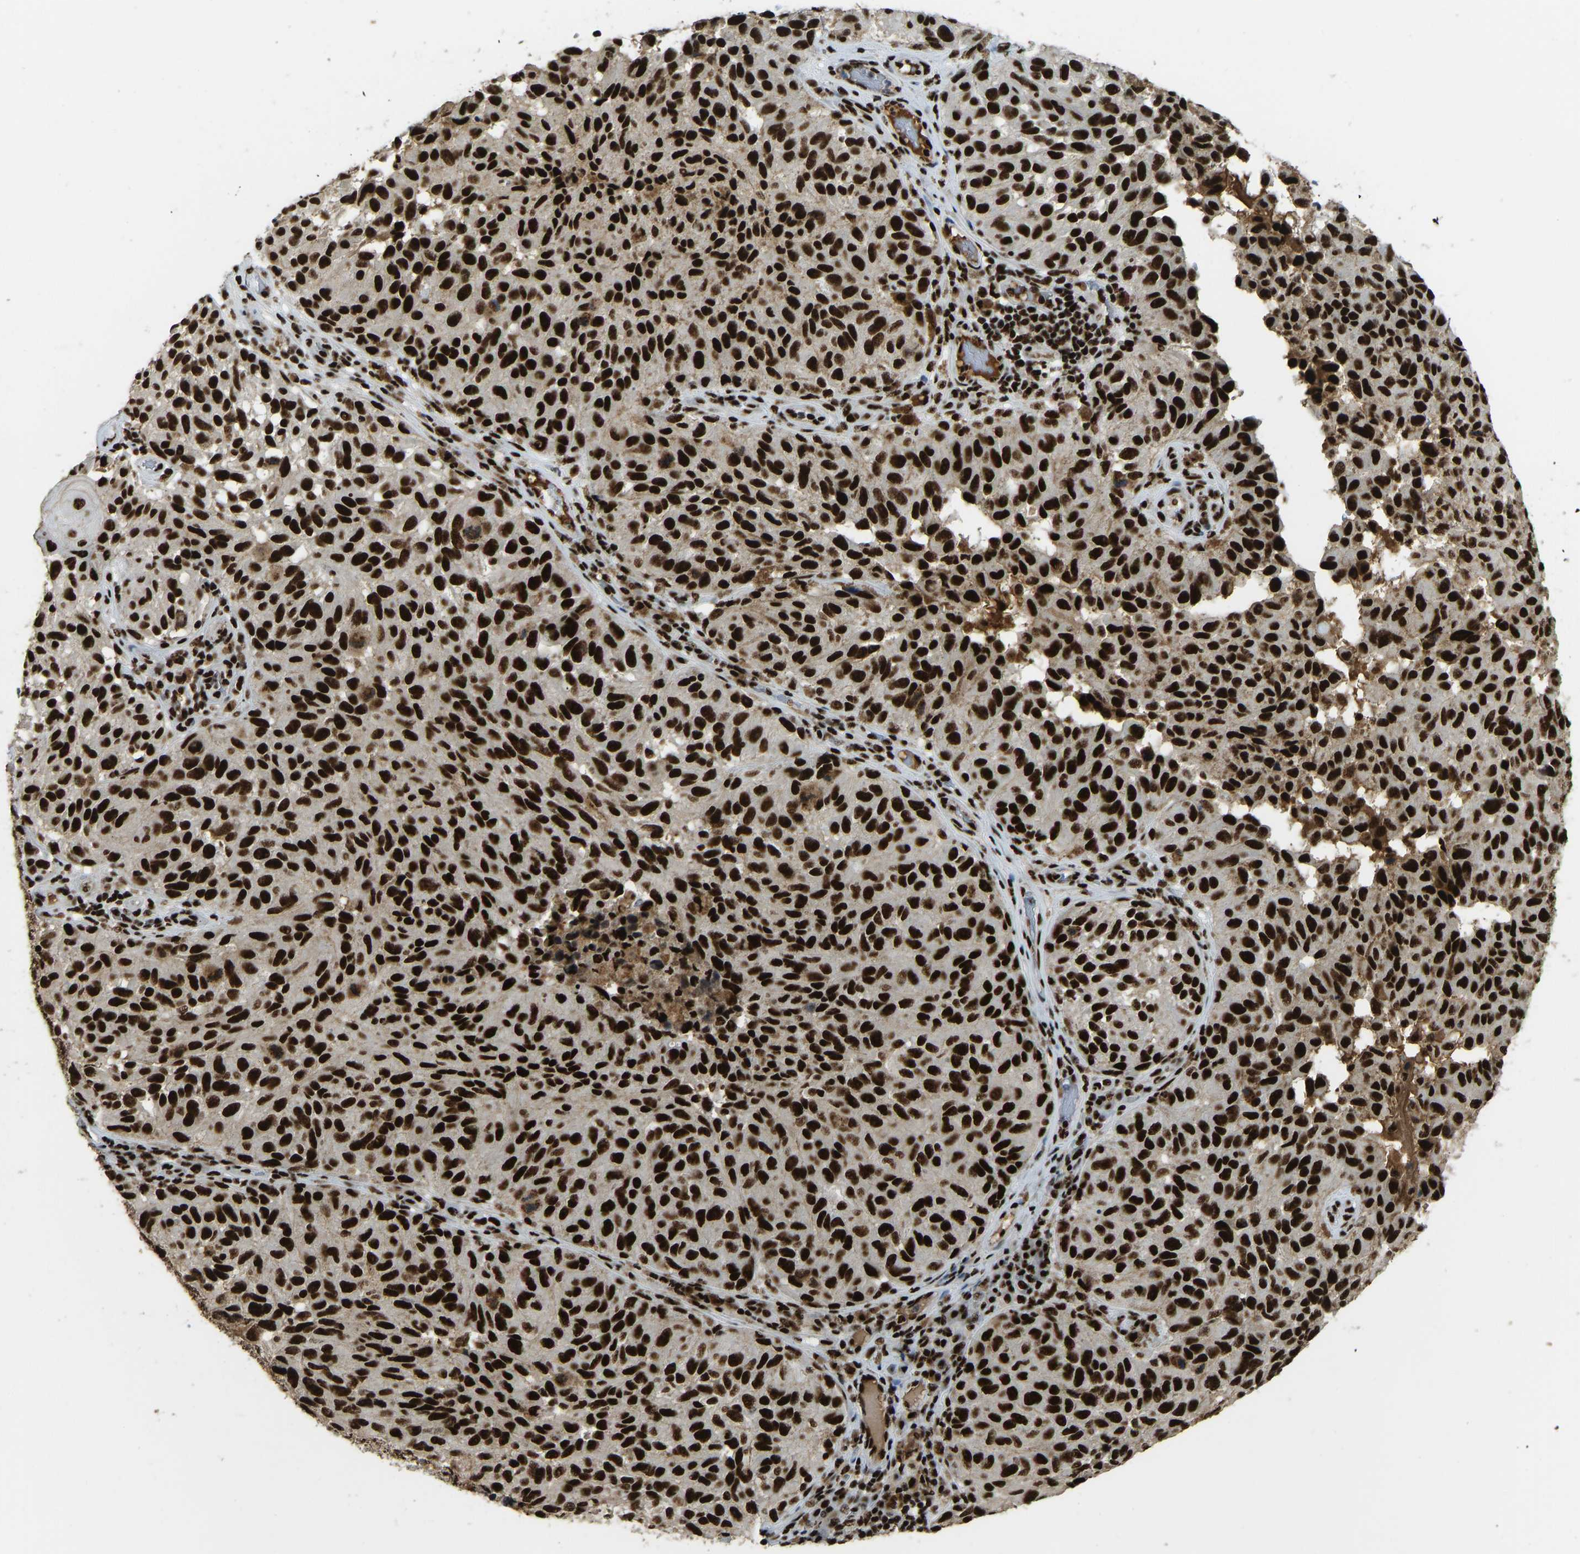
{"staining": {"intensity": "strong", "quantity": ">75%", "location": "nuclear"}, "tissue": "melanoma", "cell_type": "Tumor cells", "image_type": "cancer", "snomed": [{"axis": "morphology", "description": "Malignant melanoma, NOS"}, {"axis": "topography", "description": "Skin"}], "caption": "Immunohistochemical staining of malignant melanoma reveals high levels of strong nuclear expression in approximately >75% of tumor cells. The protein is shown in brown color, while the nuclei are stained blue.", "gene": "FOXK1", "patient": {"sex": "female", "age": 73}}